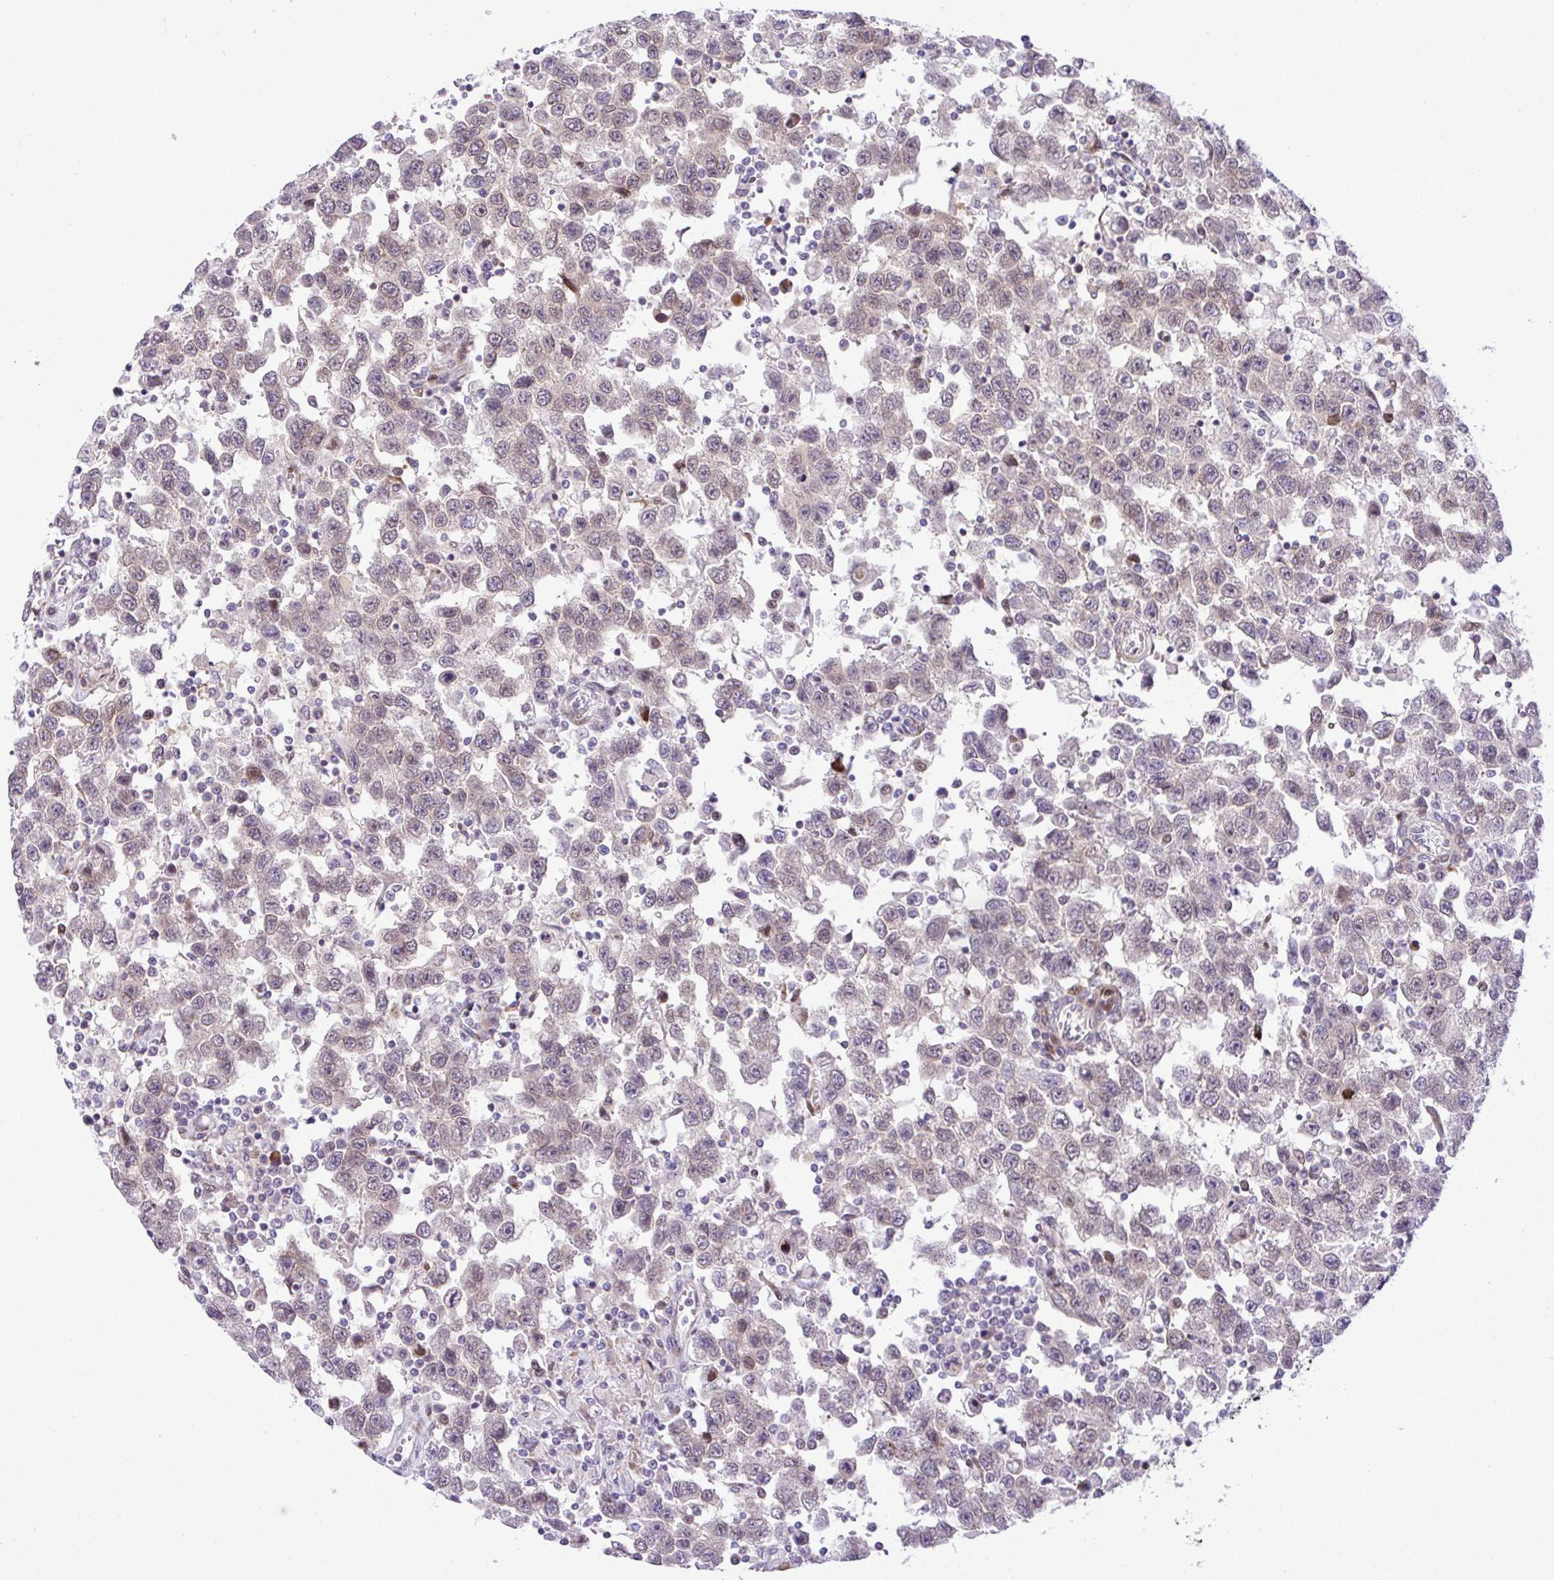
{"staining": {"intensity": "negative", "quantity": "none", "location": "none"}, "tissue": "testis cancer", "cell_type": "Tumor cells", "image_type": "cancer", "snomed": [{"axis": "morphology", "description": "Seminoma, NOS"}, {"axis": "topography", "description": "Testis"}], "caption": "IHC image of human testis seminoma stained for a protein (brown), which exhibits no staining in tumor cells. (DAB immunohistochemistry (IHC) visualized using brightfield microscopy, high magnification).", "gene": "CASTOR2", "patient": {"sex": "male", "age": 41}}